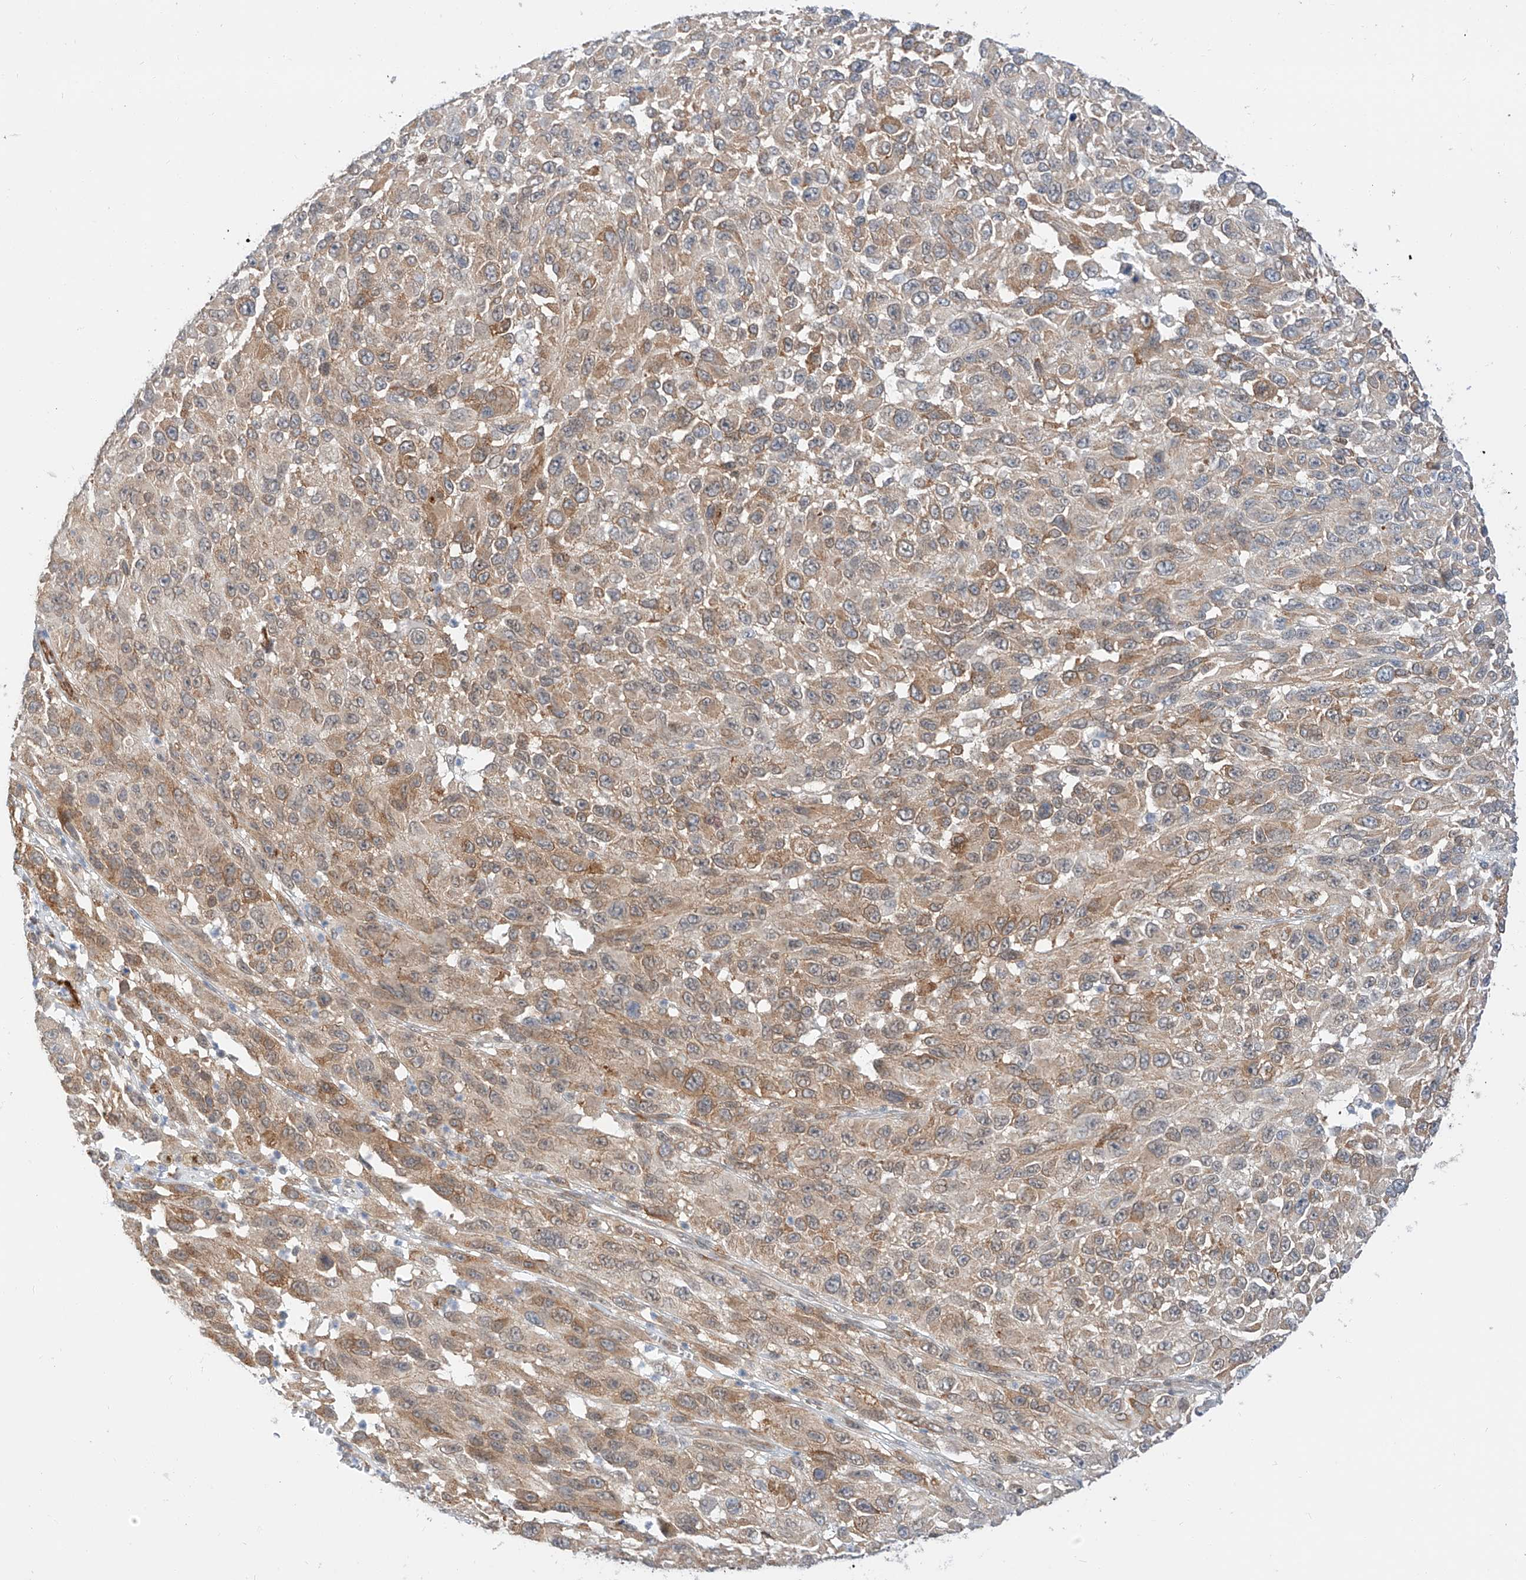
{"staining": {"intensity": "moderate", "quantity": "25%-75%", "location": "cytoplasmic/membranous"}, "tissue": "melanoma", "cell_type": "Tumor cells", "image_type": "cancer", "snomed": [{"axis": "morphology", "description": "Malignant melanoma, NOS"}, {"axis": "topography", "description": "Skin"}], "caption": "The micrograph displays a brown stain indicating the presence of a protein in the cytoplasmic/membranous of tumor cells in malignant melanoma. (Brightfield microscopy of DAB IHC at high magnification).", "gene": "CARMIL1", "patient": {"sex": "female", "age": 96}}